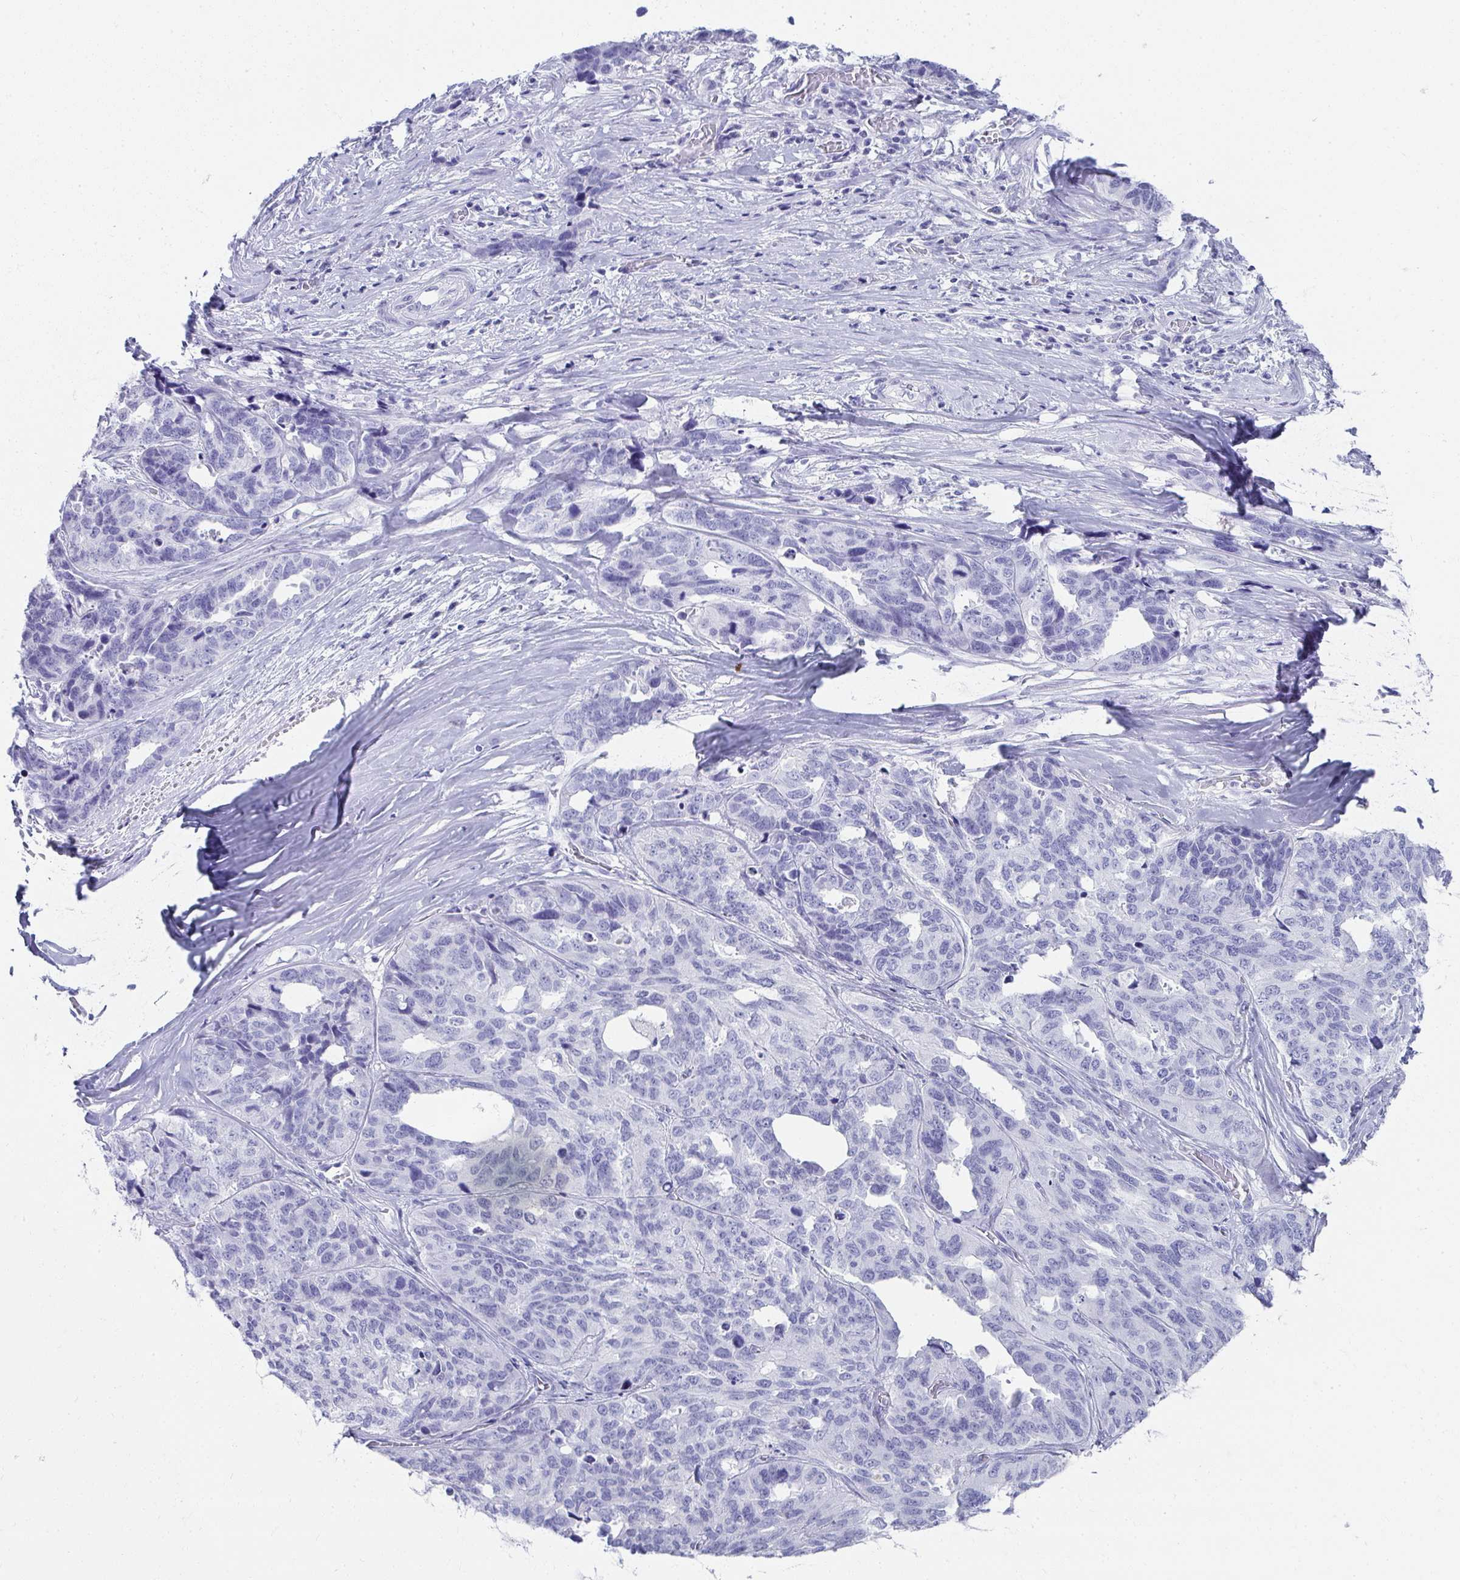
{"staining": {"intensity": "negative", "quantity": "none", "location": "none"}, "tissue": "ovarian cancer", "cell_type": "Tumor cells", "image_type": "cancer", "snomed": [{"axis": "morphology", "description": "Cystadenocarcinoma, serous, NOS"}, {"axis": "topography", "description": "Ovary"}], "caption": "Human serous cystadenocarcinoma (ovarian) stained for a protein using immunohistochemistry demonstrates no expression in tumor cells.", "gene": "SEC14L3", "patient": {"sex": "female", "age": 64}}